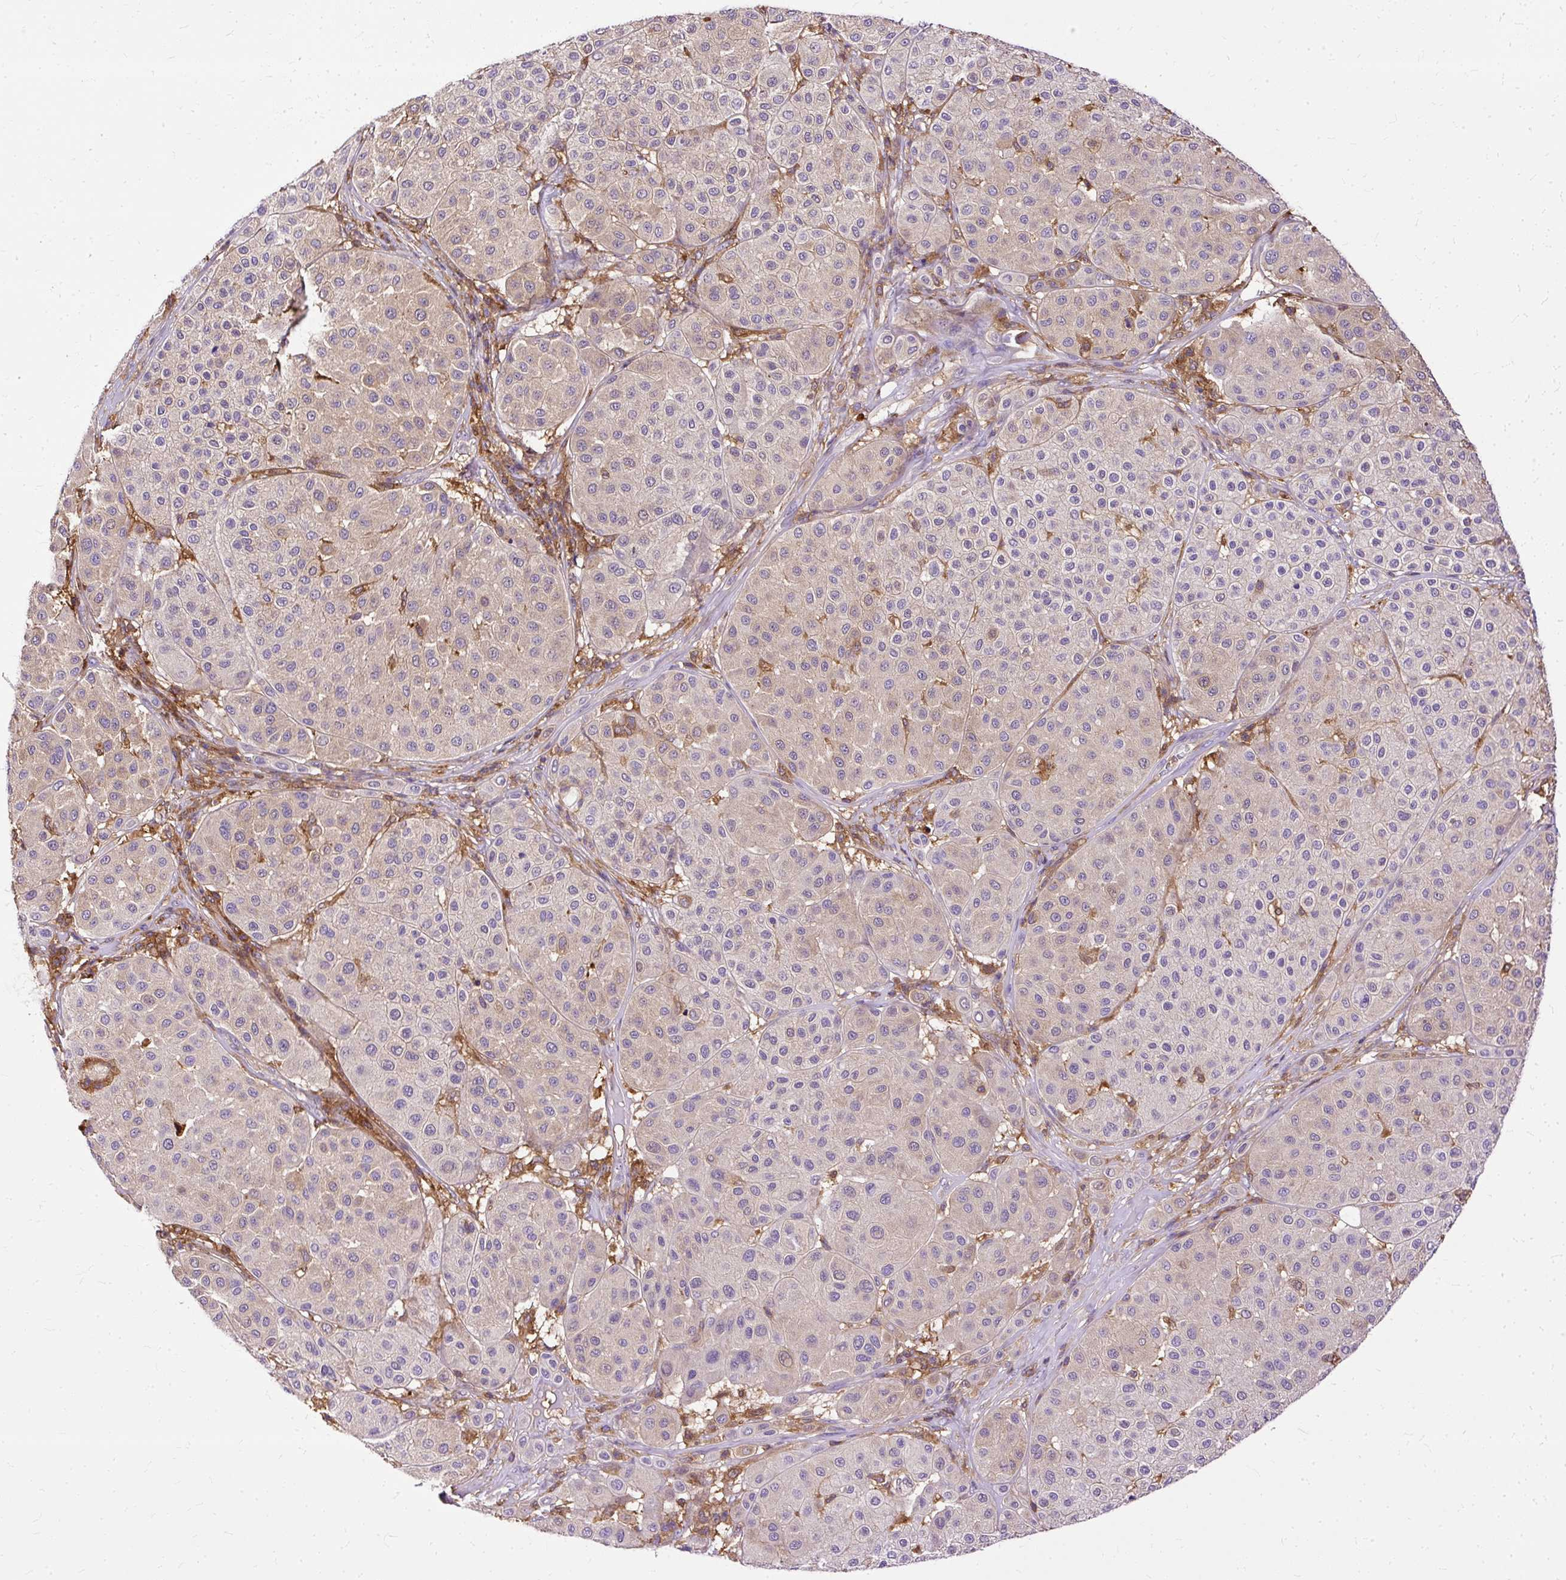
{"staining": {"intensity": "negative", "quantity": "none", "location": "none"}, "tissue": "melanoma", "cell_type": "Tumor cells", "image_type": "cancer", "snomed": [{"axis": "morphology", "description": "Malignant melanoma, Metastatic site"}, {"axis": "topography", "description": "Smooth muscle"}], "caption": "Immunohistochemistry histopathology image of melanoma stained for a protein (brown), which displays no positivity in tumor cells.", "gene": "TWF2", "patient": {"sex": "male", "age": 41}}